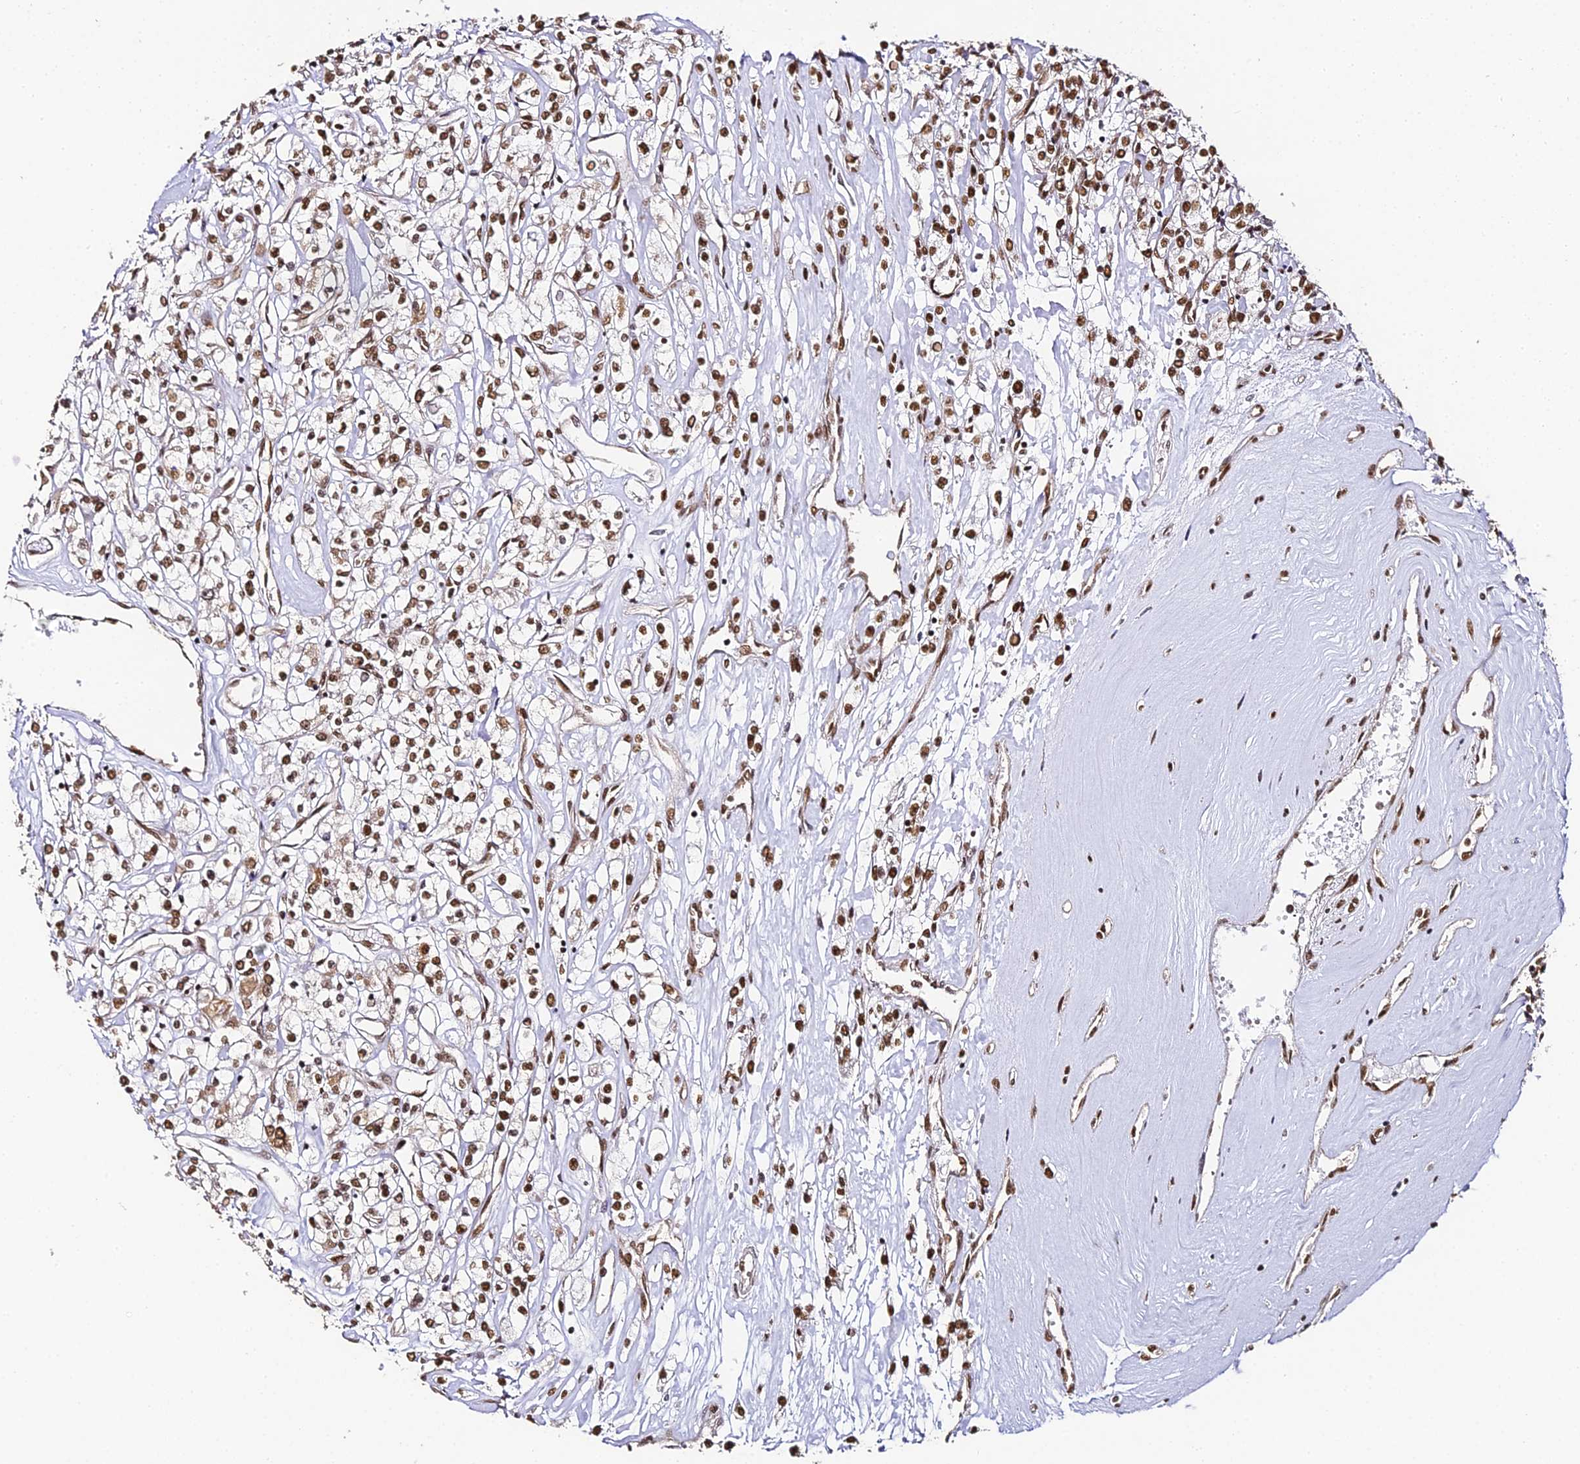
{"staining": {"intensity": "moderate", "quantity": ">75%", "location": "nuclear"}, "tissue": "renal cancer", "cell_type": "Tumor cells", "image_type": "cancer", "snomed": [{"axis": "morphology", "description": "Adenocarcinoma, NOS"}, {"axis": "topography", "description": "Kidney"}], "caption": "Immunohistochemical staining of renal adenocarcinoma exhibits moderate nuclear protein positivity in about >75% of tumor cells.", "gene": "HNRNPA1", "patient": {"sex": "female", "age": 59}}